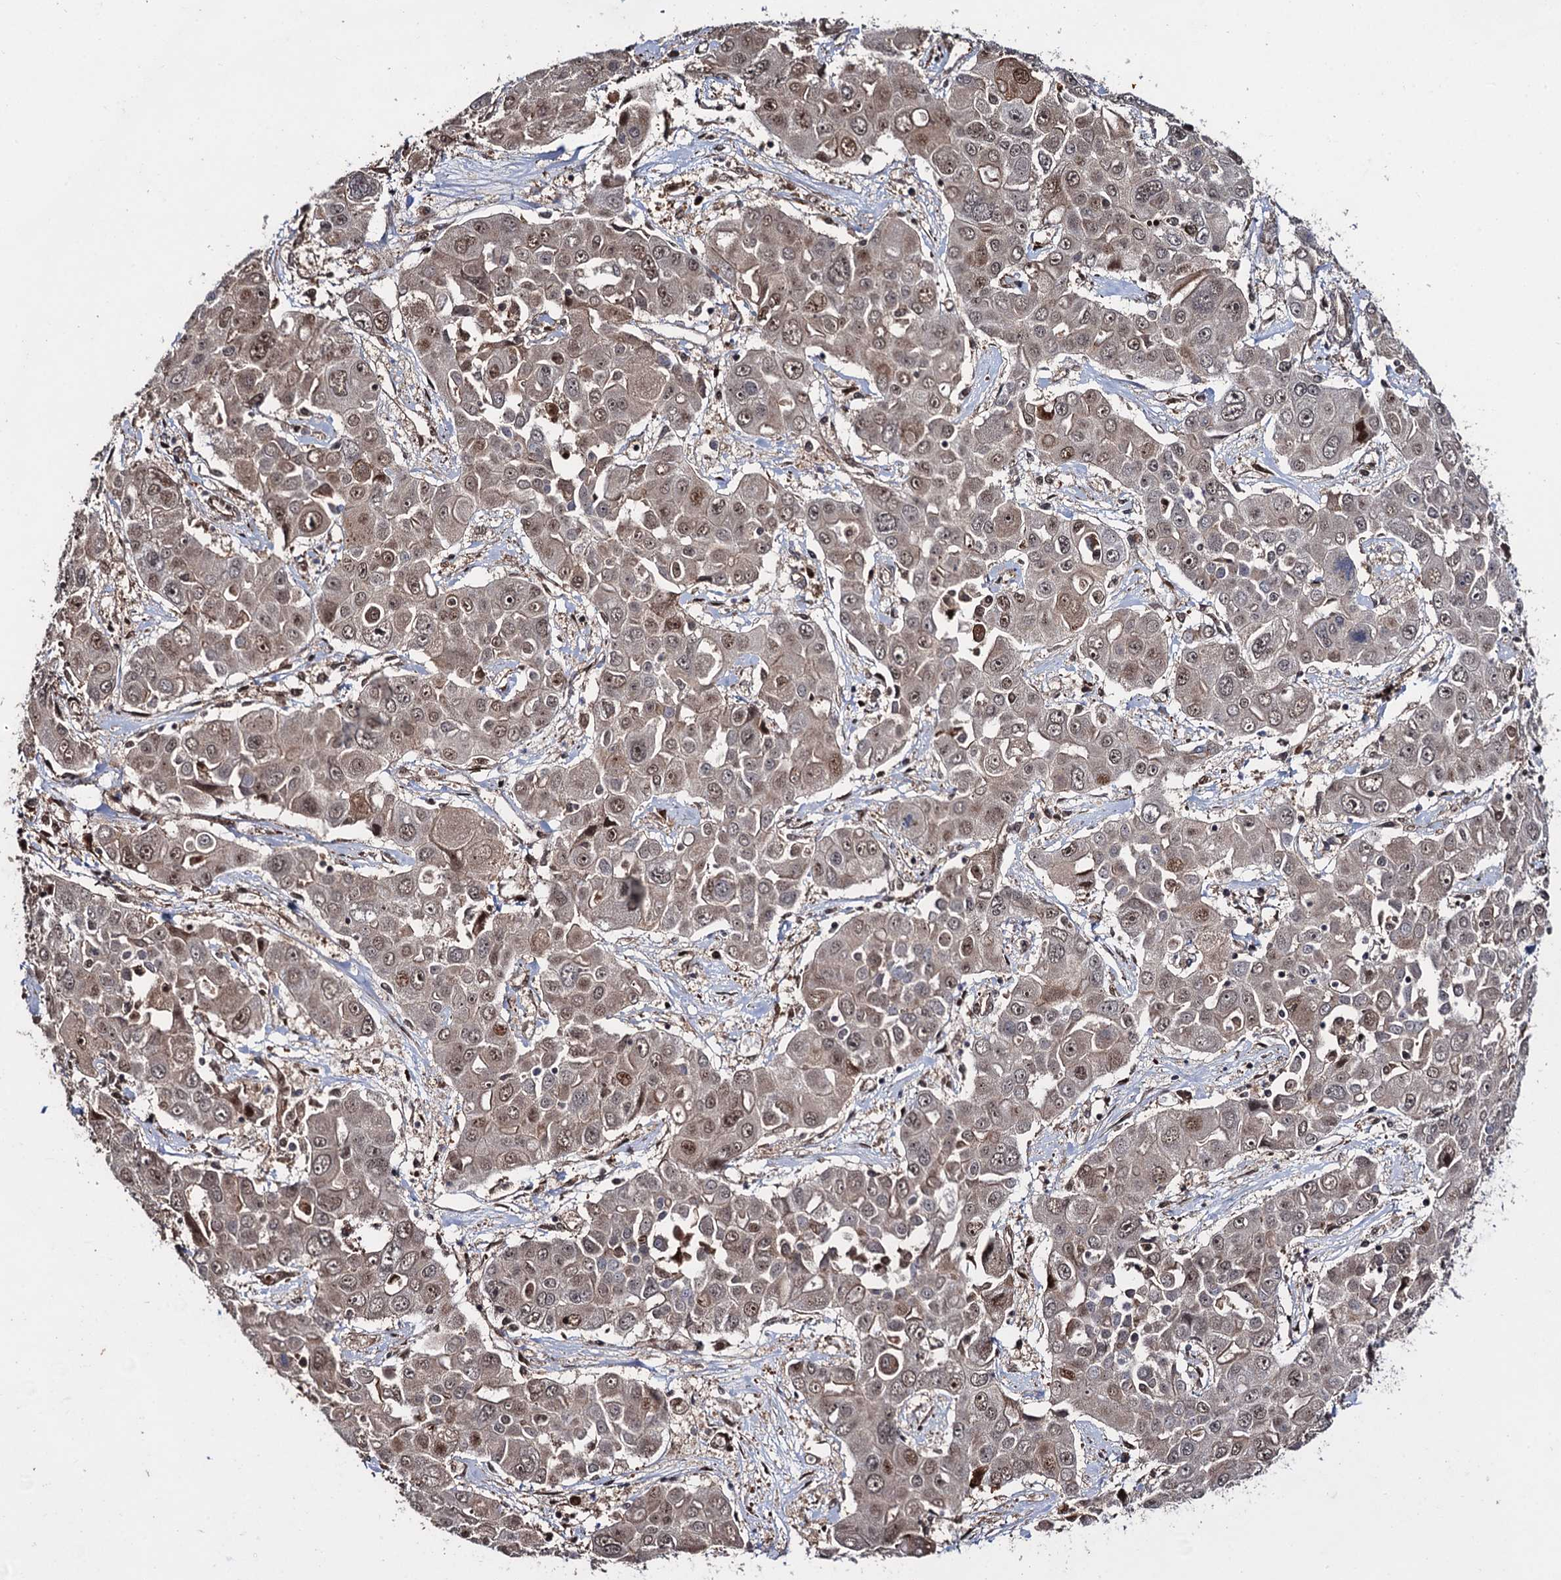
{"staining": {"intensity": "moderate", "quantity": "25%-75%", "location": "nuclear"}, "tissue": "liver cancer", "cell_type": "Tumor cells", "image_type": "cancer", "snomed": [{"axis": "morphology", "description": "Cholangiocarcinoma"}, {"axis": "topography", "description": "Liver"}], "caption": "About 25%-75% of tumor cells in liver cholangiocarcinoma demonstrate moderate nuclear protein positivity as visualized by brown immunohistochemical staining.", "gene": "CDC23", "patient": {"sex": "male", "age": 67}}